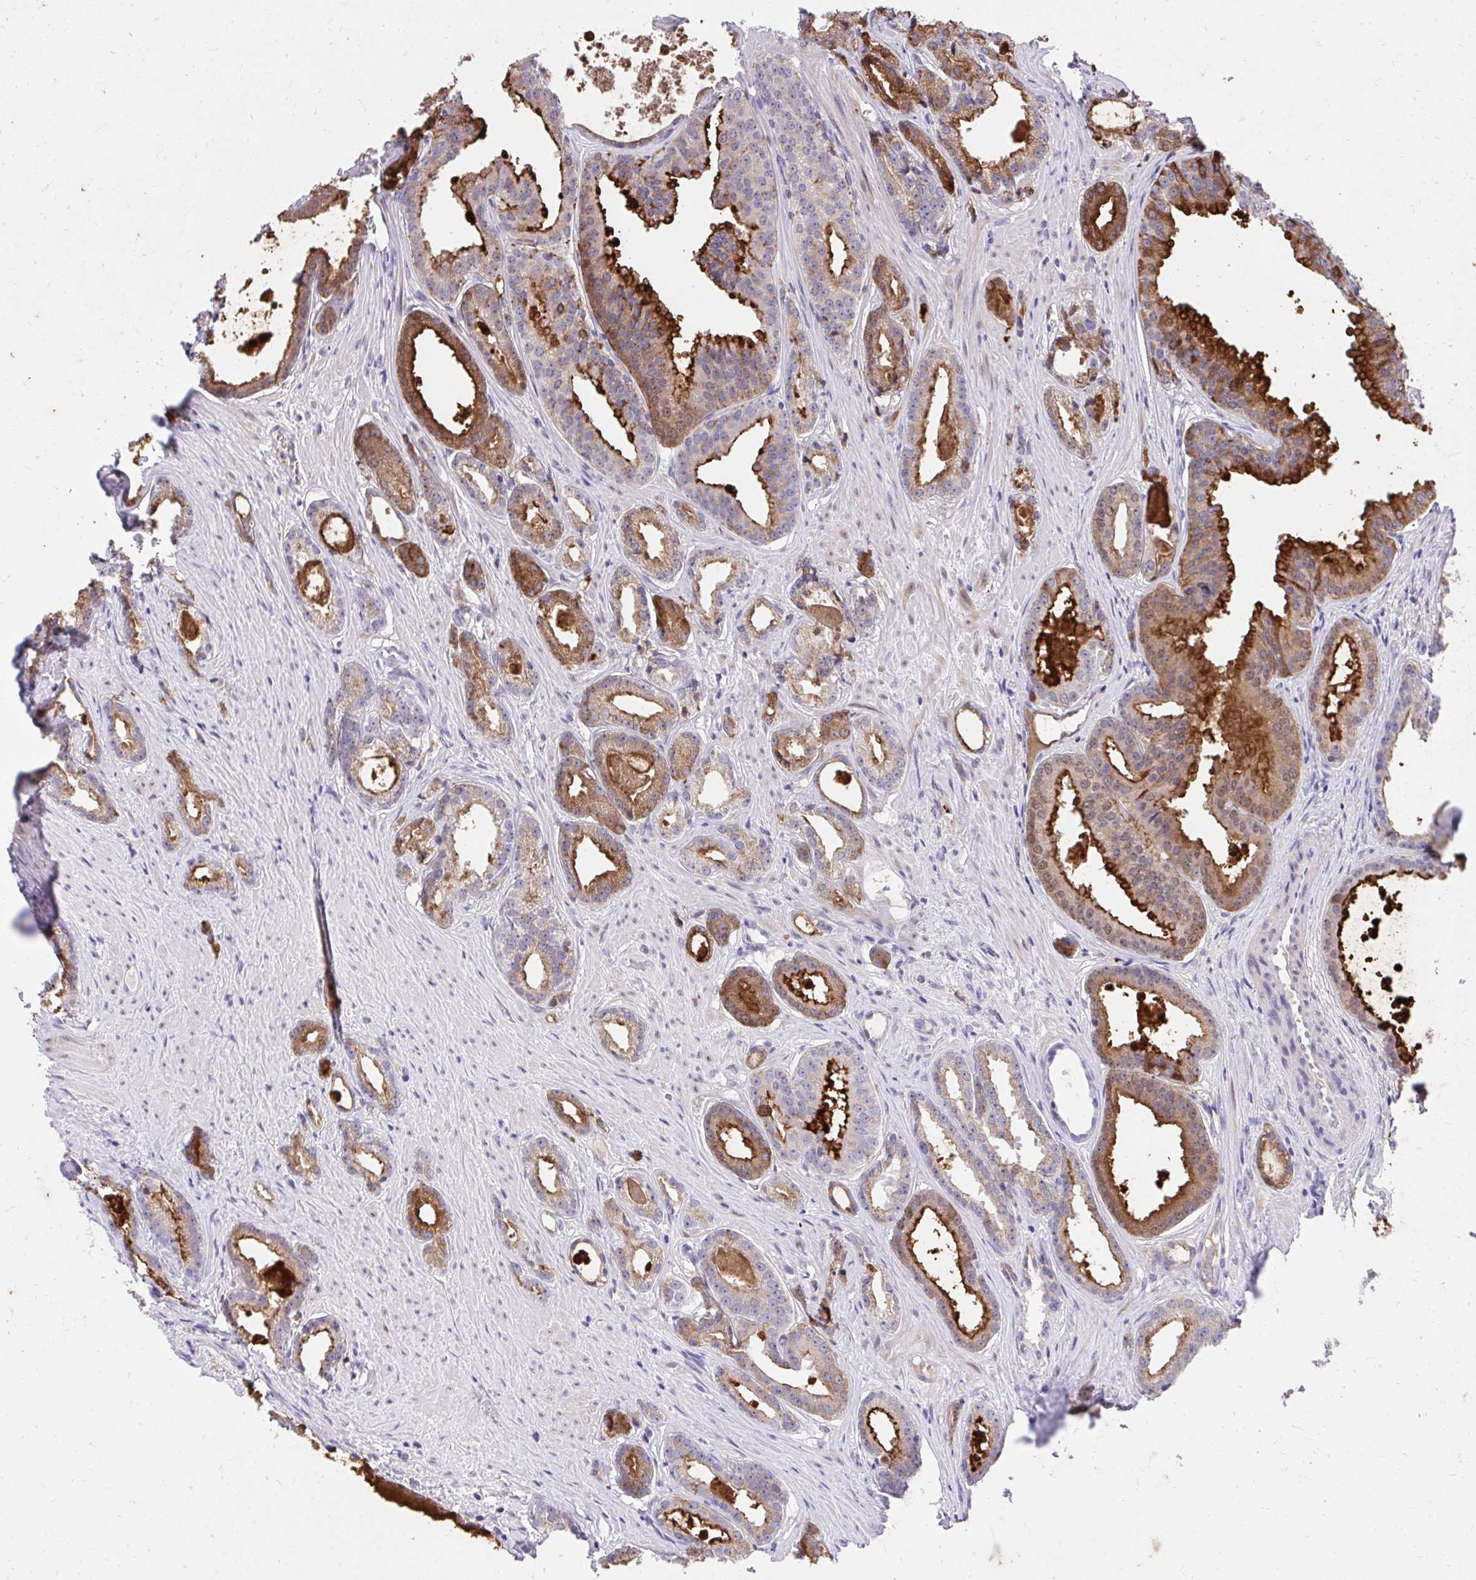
{"staining": {"intensity": "moderate", "quantity": "25%-75%", "location": "cytoplasmic/membranous"}, "tissue": "prostate cancer", "cell_type": "Tumor cells", "image_type": "cancer", "snomed": [{"axis": "morphology", "description": "Adenocarcinoma, Low grade"}, {"axis": "topography", "description": "Prostate"}], "caption": "The micrograph reveals a brown stain indicating the presence of a protein in the cytoplasmic/membranous of tumor cells in prostate adenocarcinoma (low-grade).", "gene": "KLK1", "patient": {"sex": "male", "age": 65}}